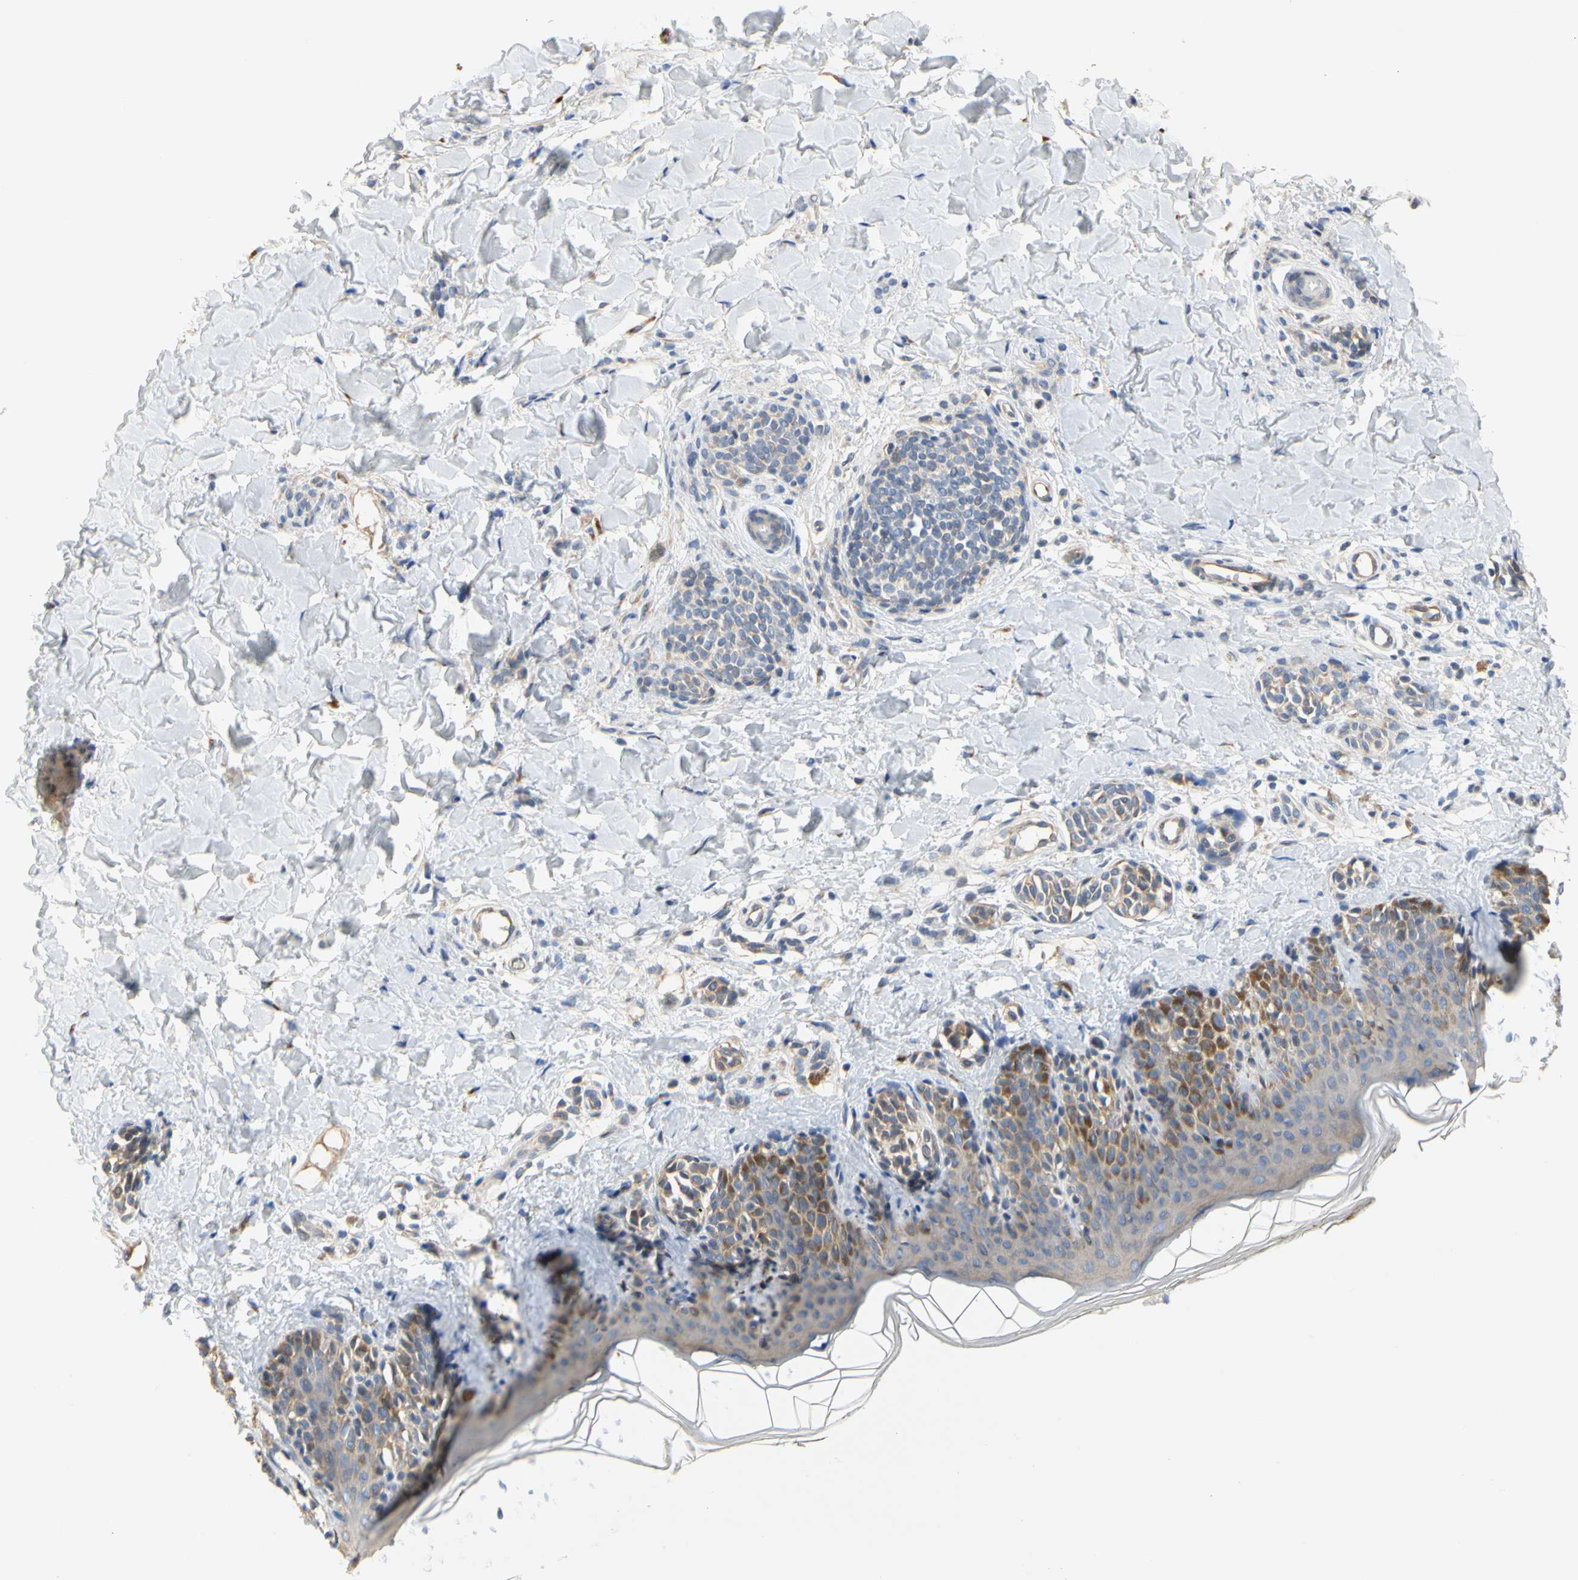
{"staining": {"intensity": "weak", "quantity": ">75%", "location": "cytoplasmic/membranous"}, "tissue": "skin", "cell_type": "Fibroblasts", "image_type": "normal", "snomed": [{"axis": "morphology", "description": "Normal tissue, NOS"}, {"axis": "topography", "description": "Skin"}], "caption": "A brown stain labels weak cytoplasmic/membranous expression of a protein in fibroblasts of normal skin. The staining was performed using DAB (3,3'-diaminobenzidine) to visualize the protein expression in brown, while the nuclei were stained in blue with hematoxylin (Magnification: 20x).", "gene": "ZNF236", "patient": {"sex": "male", "age": 16}}